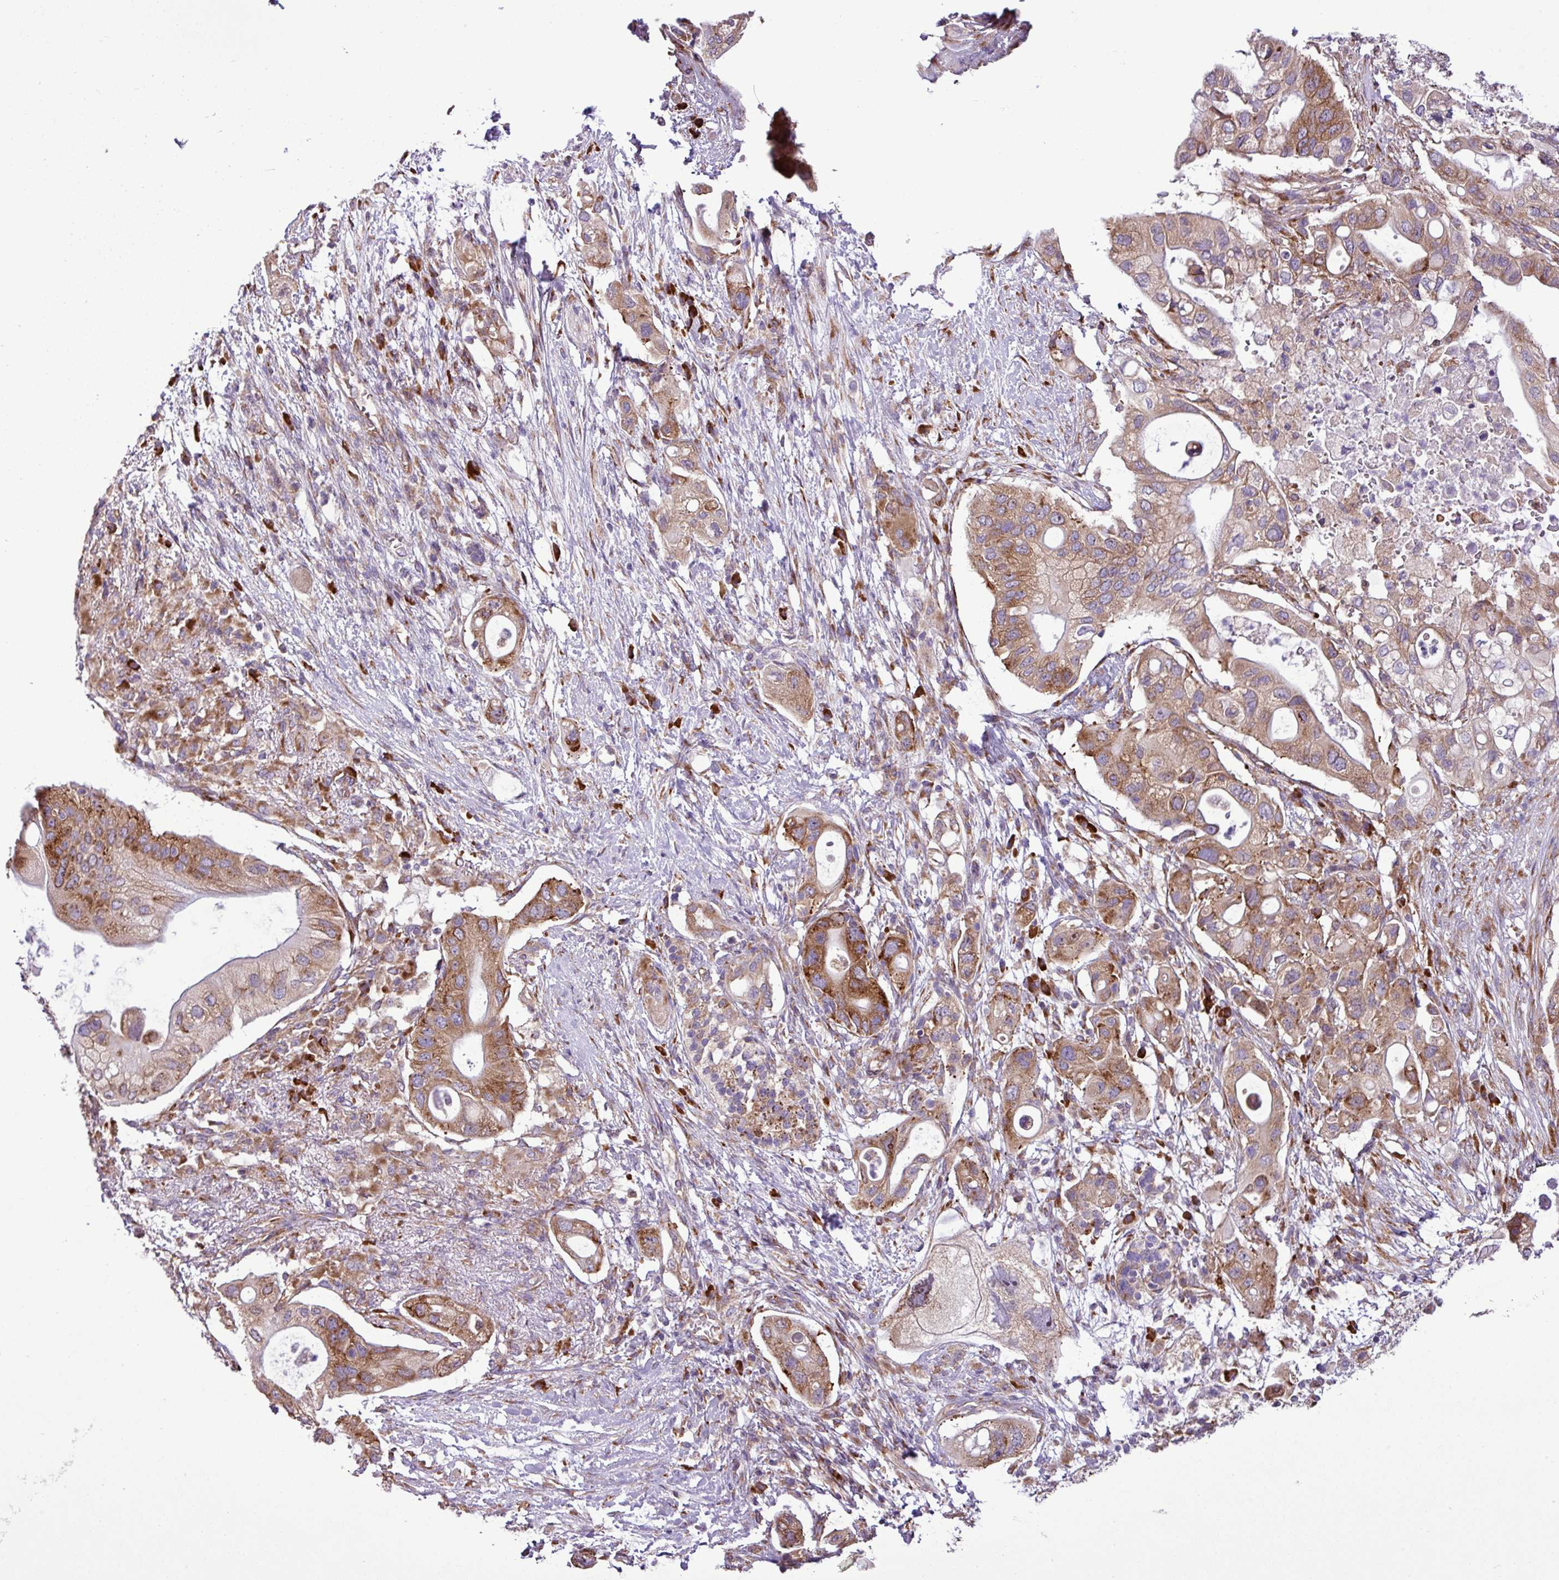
{"staining": {"intensity": "moderate", "quantity": ">75%", "location": "cytoplasmic/membranous"}, "tissue": "pancreatic cancer", "cell_type": "Tumor cells", "image_type": "cancer", "snomed": [{"axis": "morphology", "description": "Adenocarcinoma, NOS"}, {"axis": "topography", "description": "Pancreas"}], "caption": "Adenocarcinoma (pancreatic) was stained to show a protein in brown. There is medium levels of moderate cytoplasmic/membranous expression in about >75% of tumor cells.", "gene": "RPL13", "patient": {"sex": "female", "age": 72}}